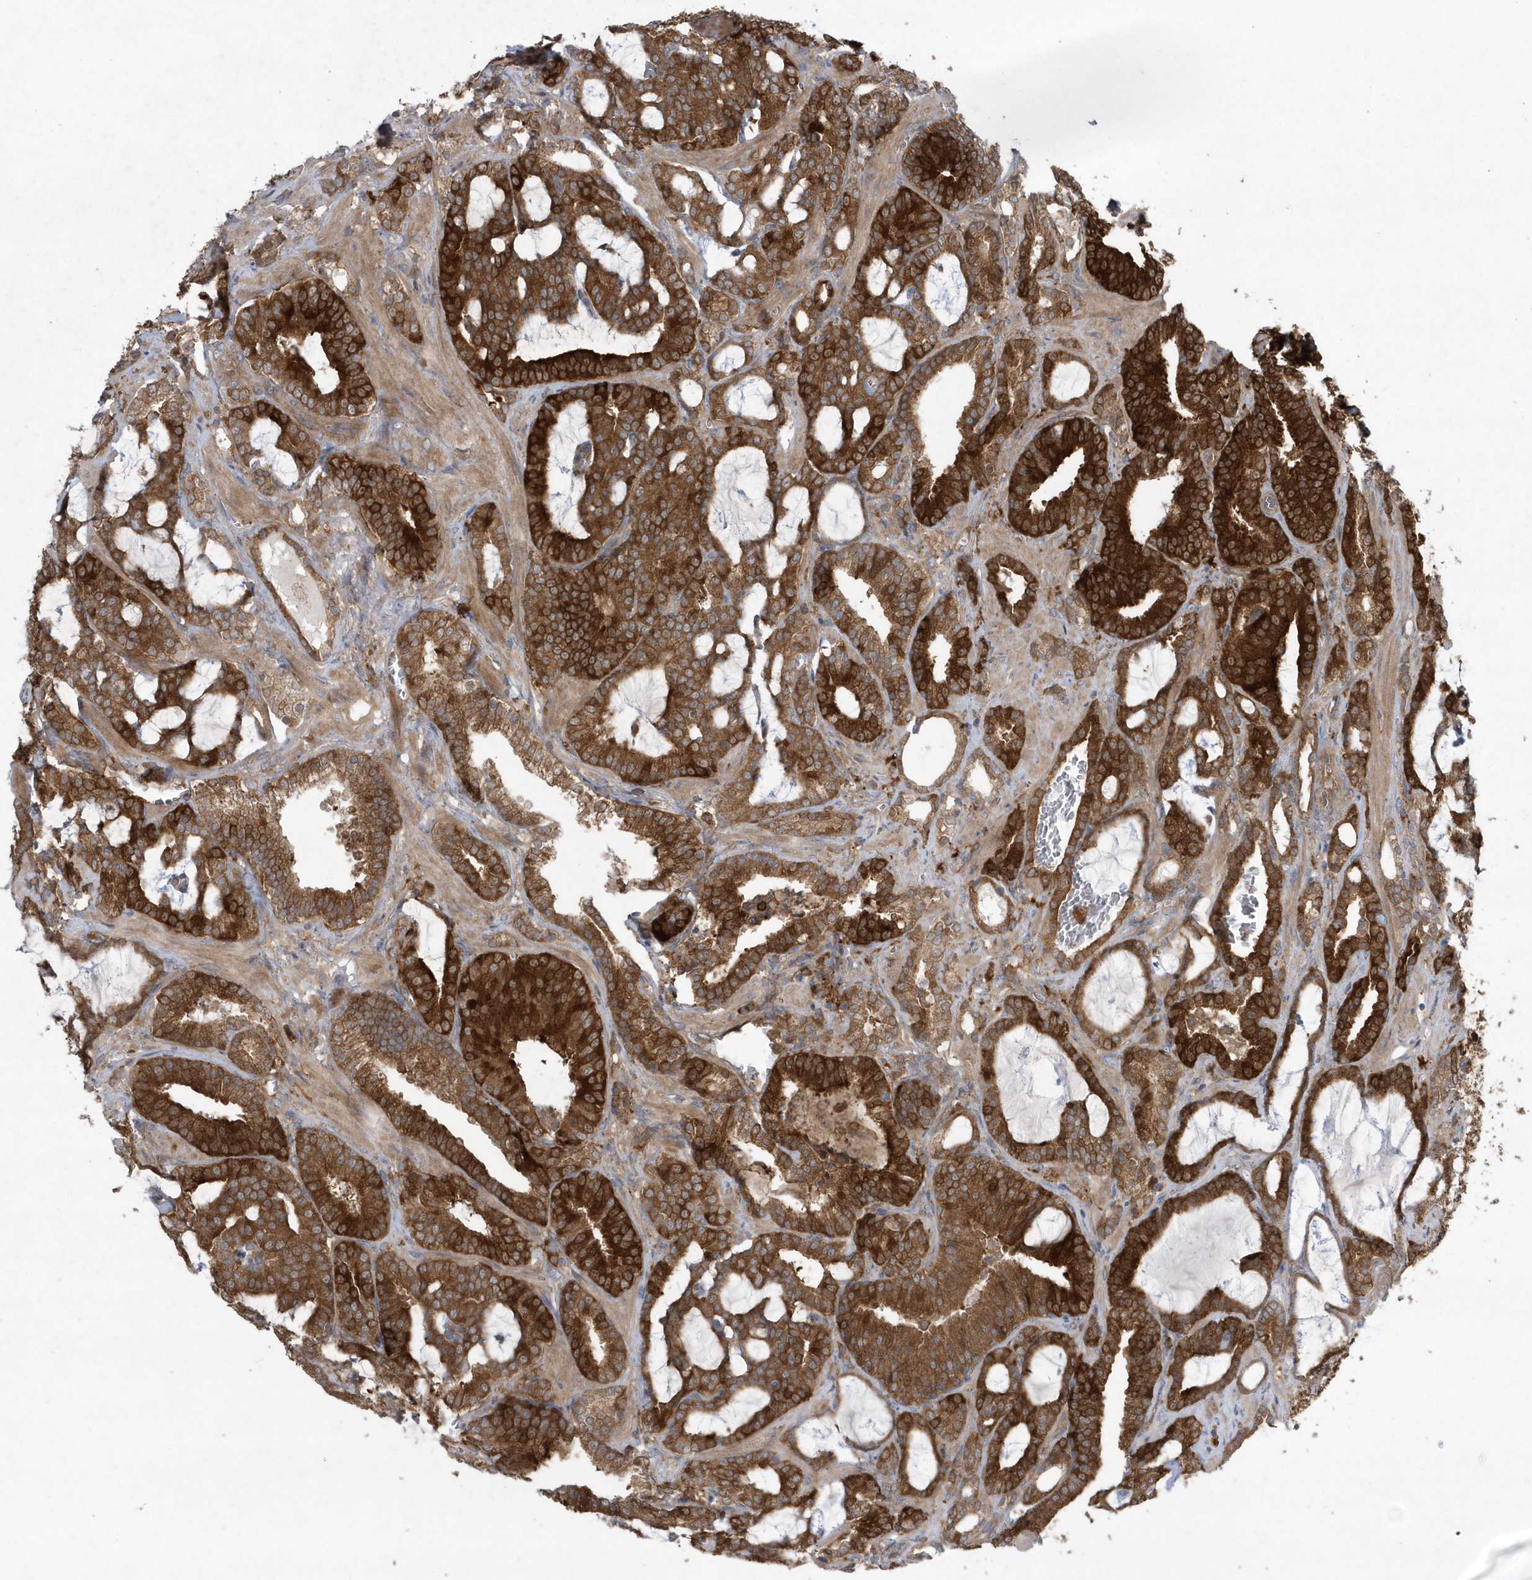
{"staining": {"intensity": "strong", "quantity": ">75%", "location": "cytoplasmic/membranous"}, "tissue": "prostate cancer", "cell_type": "Tumor cells", "image_type": "cancer", "snomed": [{"axis": "morphology", "description": "Adenocarcinoma, High grade"}, {"axis": "topography", "description": "Prostate and seminal vesicle, NOS"}], "caption": "Brown immunohistochemical staining in human prostate adenocarcinoma (high-grade) demonstrates strong cytoplasmic/membranous positivity in about >75% of tumor cells.", "gene": "PAICS", "patient": {"sex": "male", "age": 67}}